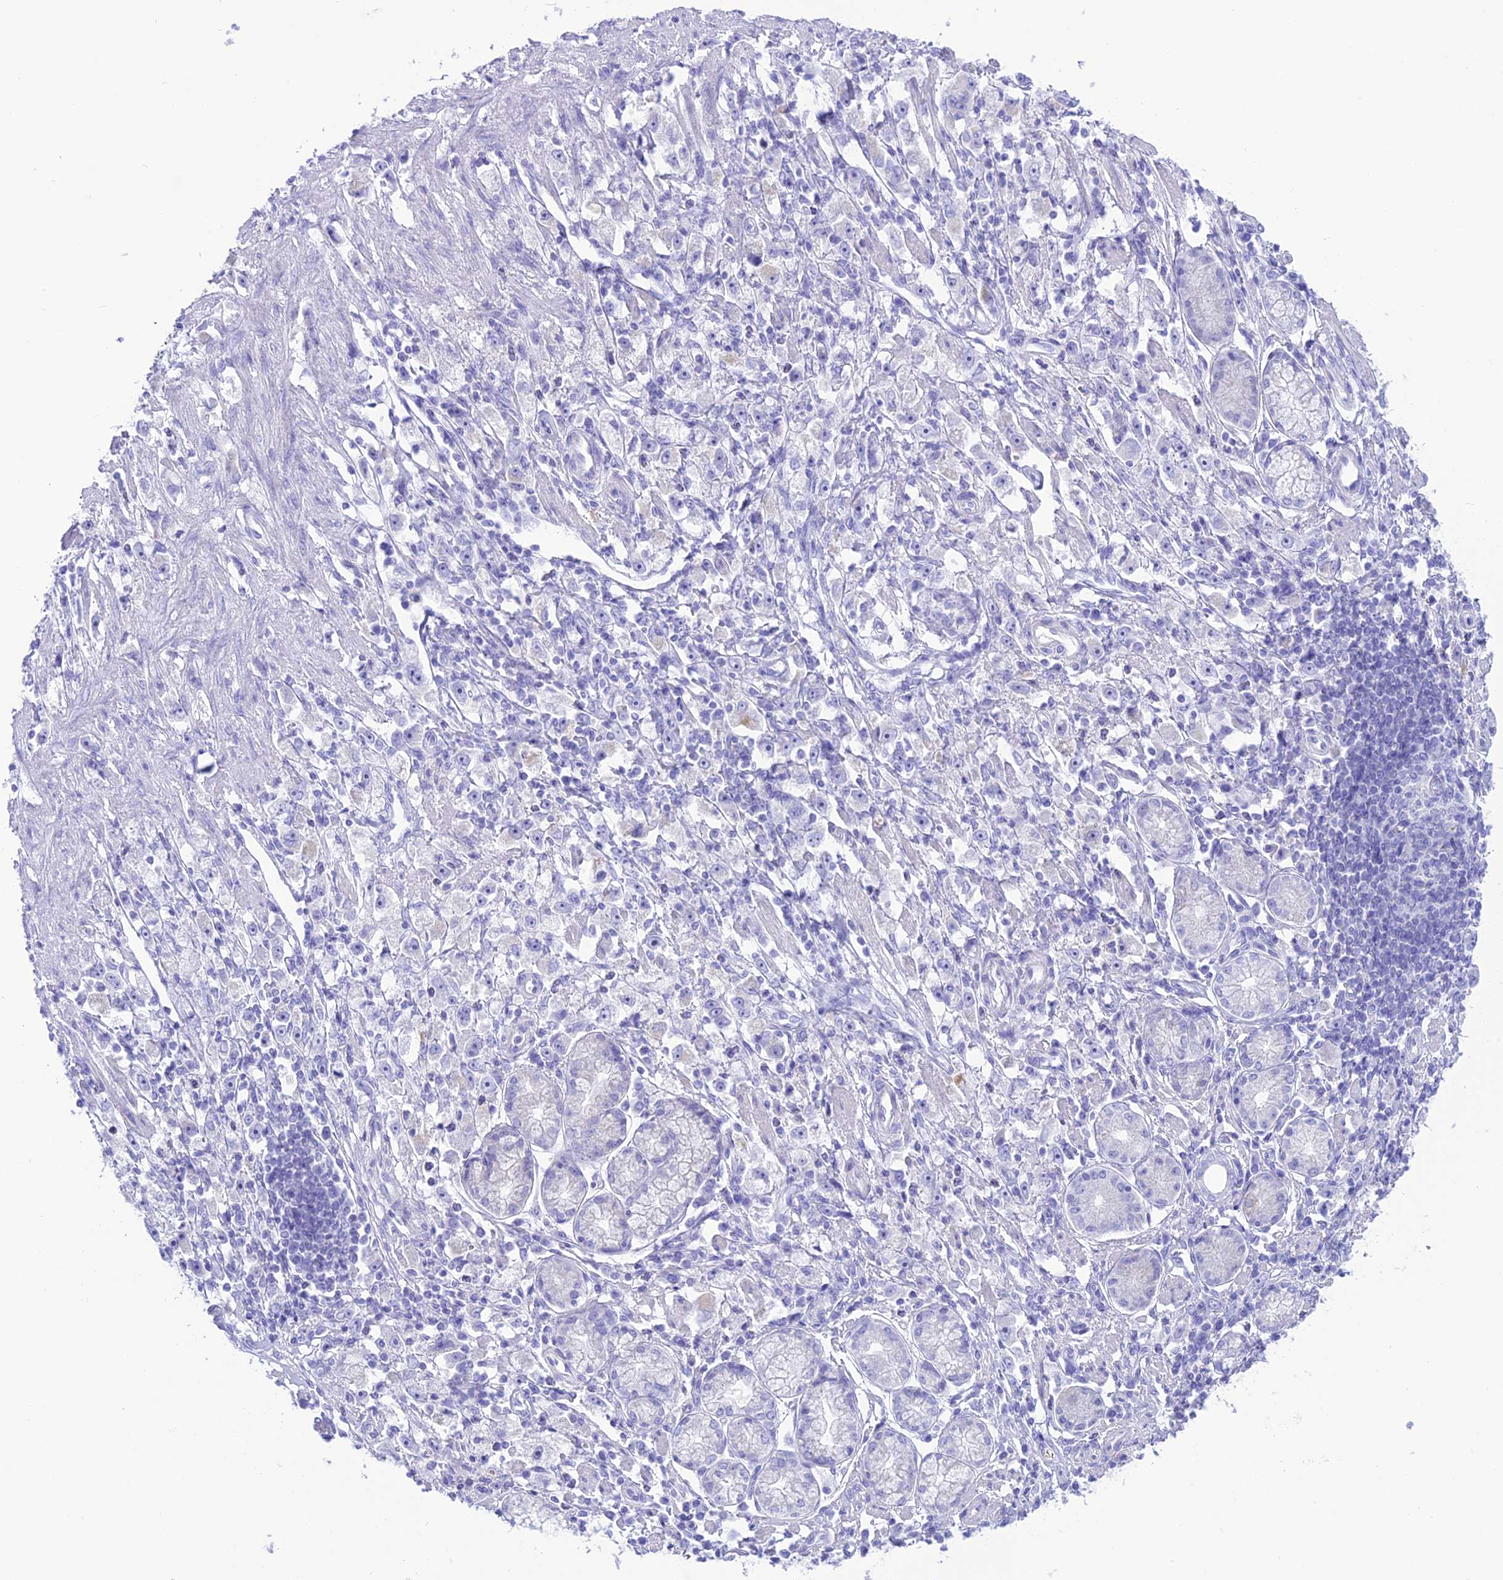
{"staining": {"intensity": "negative", "quantity": "none", "location": "none"}, "tissue": "stomach cancer", "cell_type": "Tumor cells", "image_type": "cancer", "snomed": [{"axis": "morphology", "description": "Adenocarcinoma, NOS"}, {"axis": "topography", "description": "Stomach"}], "caption": "Immunohistochemical staining of human stomach adenocarcinoma demonstrates no significant expression in tumor cells. The staining was performed using DAB (3,3'-diaminobenzidine) to visualize the protein expression in brown, while the nuclei were stained in blue with hematoxylin (Magnification: 20x).", "gene": "GLYATL1", "patient": {"sex": "female", "age": 59}}